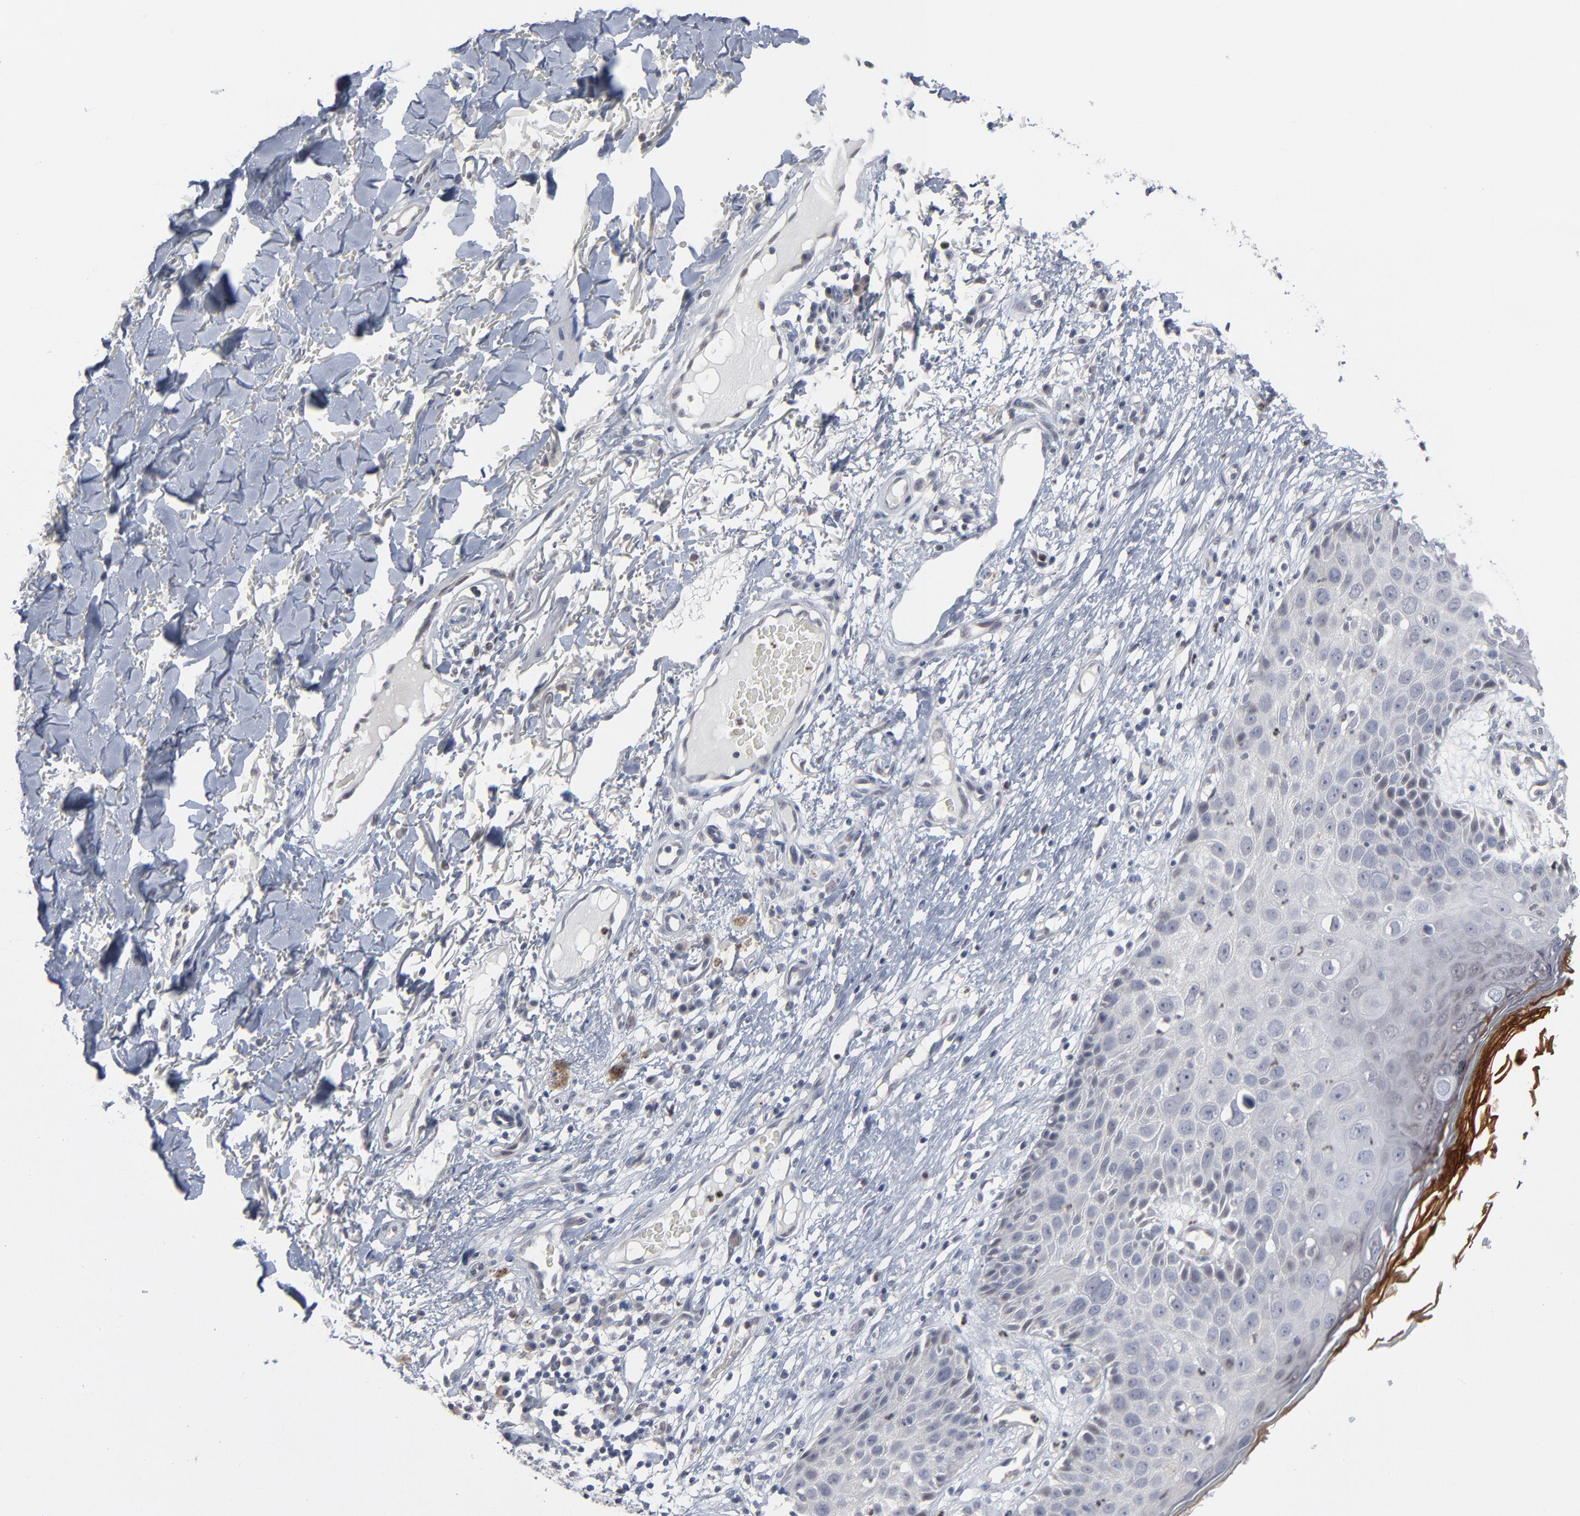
{"staining": {"intensity": "negative", "quantity": "none", "location": "none"}, "tissue": "skin cancer", "cell_type": "Tumor cells", "image_type": "cancer", "snomed": [{"axis": "morphology", "description": "Squamous cell carcinoma, NOS"}, {"axis": "topography", "description": "Skin"}], "caption": "A high-resolution histopathology image shows immunohistochemistry (IHC) staining of squamous cell carcinoma (skin), which shows no significant expression in tumor cells.", "gene": "FOXN2", "patient": {"sex": "male", "age": 87}}